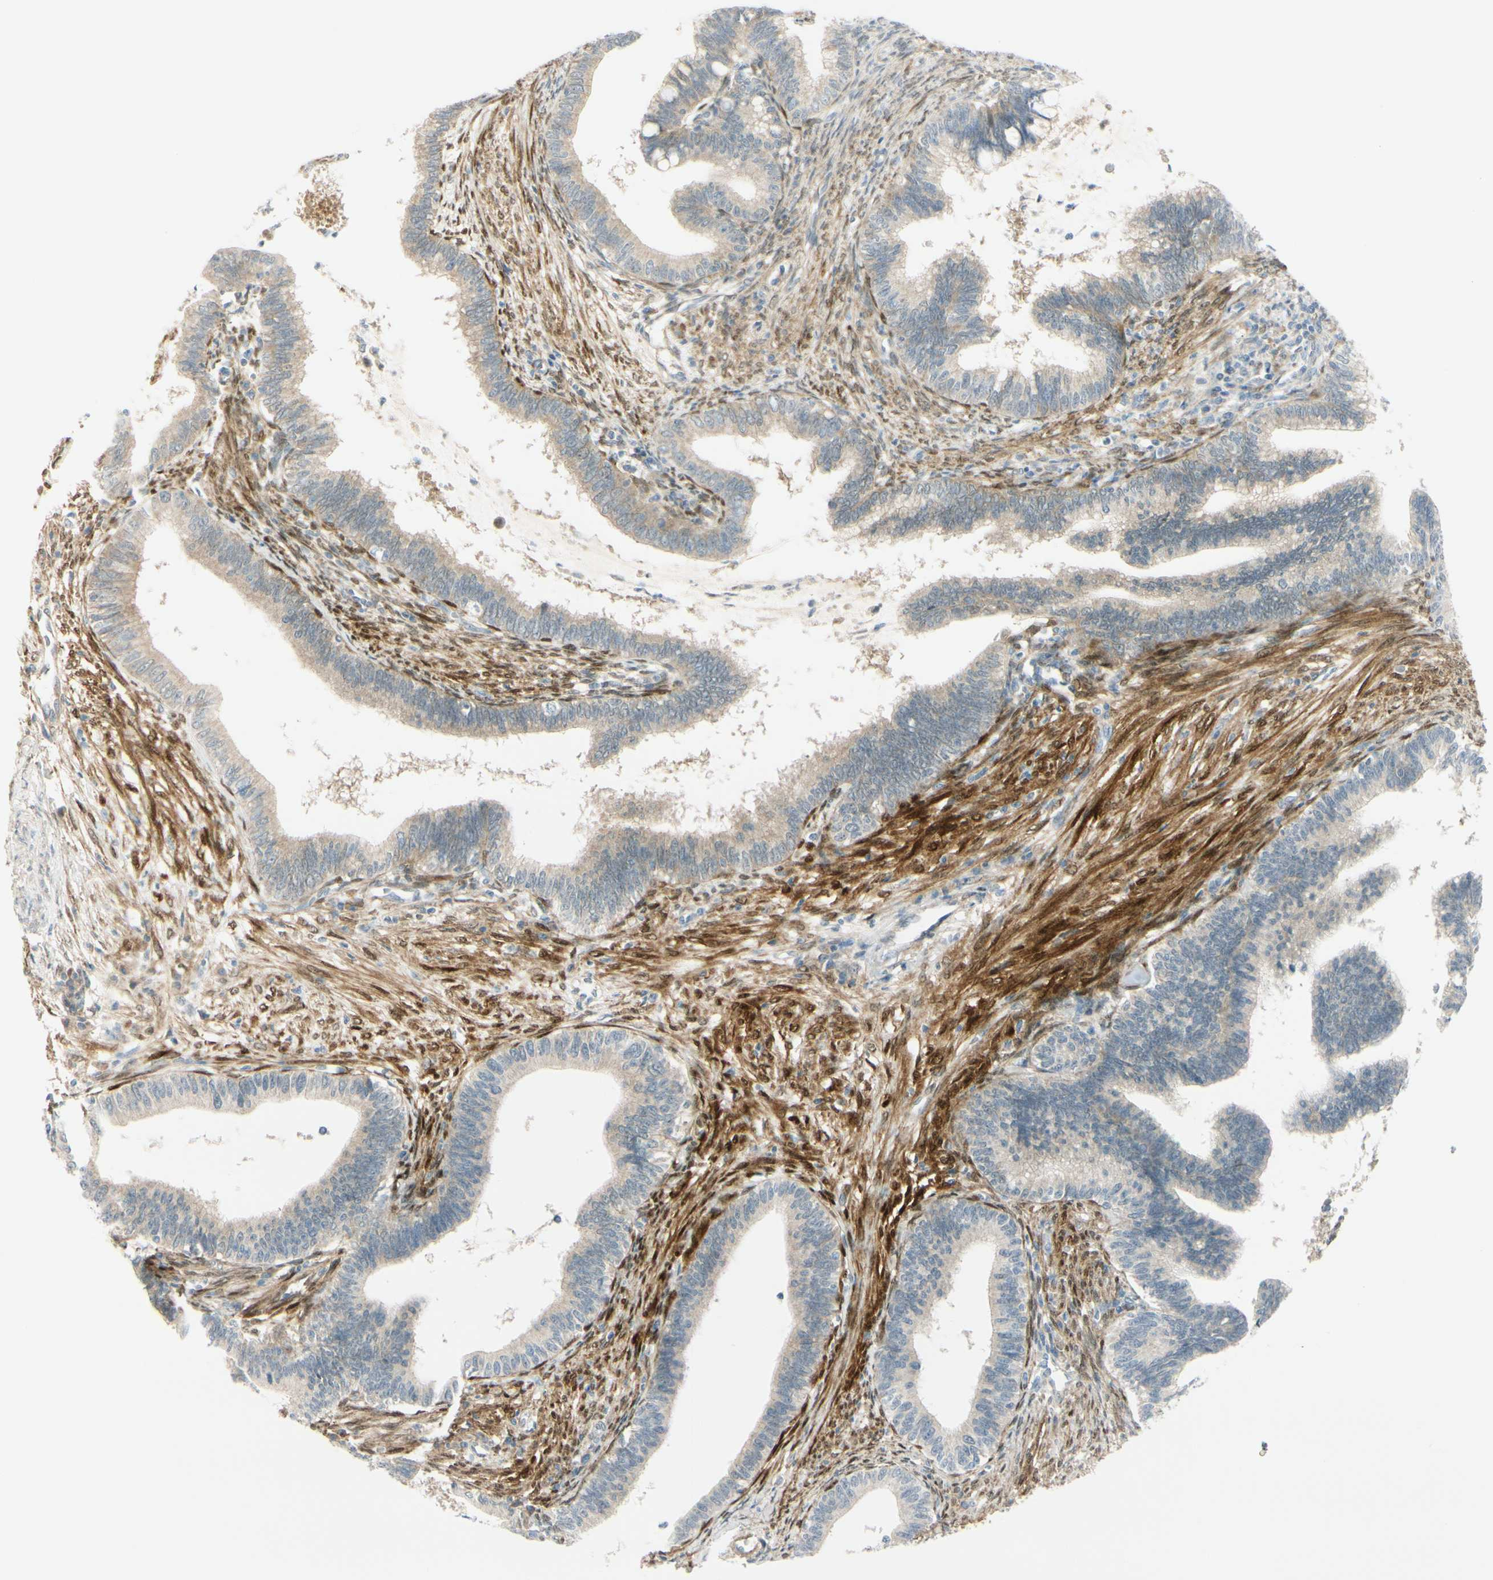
{"staining": {"intensity": "weak", "quantity": ">75%", "location": "cytoplasmic/membranous"}, "tissue": "cervical cancer", "cell_type": "Tumor cells", "image_type": "cancer", "snomed": [{"axis": "morphology", "description": "Adenocarcinoma, NOS"}, {"axis": "topography", "description": "Cervix"}], "caption": "This is a photomicrograph of immunohistochemistry (IHC) staining of cervical adenocarcinoma, which shows weak staining in the cytoplasmic/membranous of tumor cells.", "gene": "FHL2", "patient": {"sex": "female", "age": 36}}